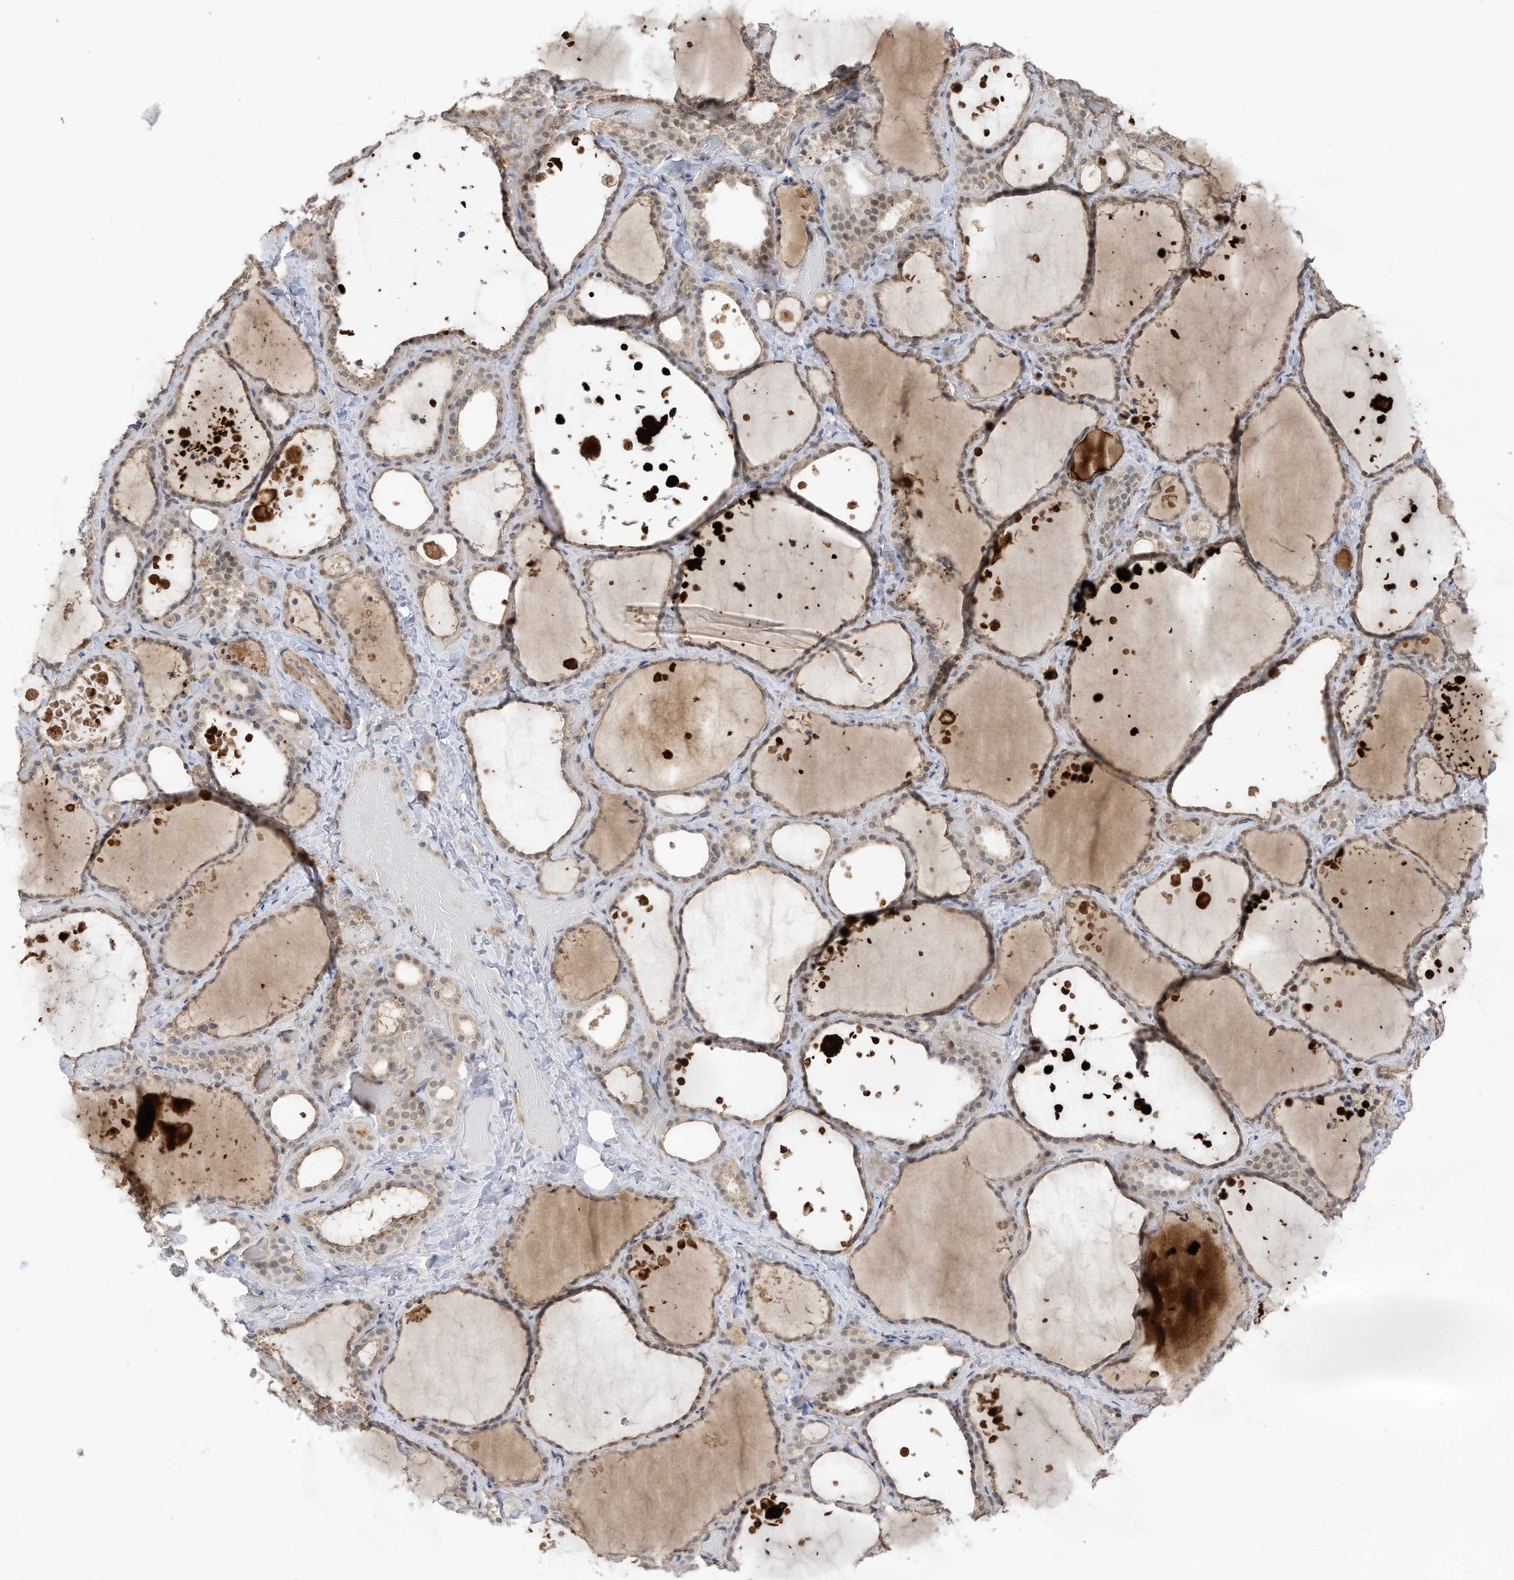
{"staining": {"intensity": "weak", "quantity": ">75%", "location": "cytoplasmic/membranous,nuclear"}, "tissue": "thyroid gland", "cell_type": "Glandular cells", "image_type": "normal", "snomed": [{"axis": "morphology", "description": "Normal tissue, NOS"}, {"axis": "topography", "description": "Thyroid gland"}], "caption": "Immunohistochemistry image of benign thyroid gland stained for a protein (brown), which exhibits low levels of weak cytoplasmic/membranous,nuclear positivity in about >75% of glandular cells.", "gene": "REC8", "patient": {"sex": "female", "age": 44}}